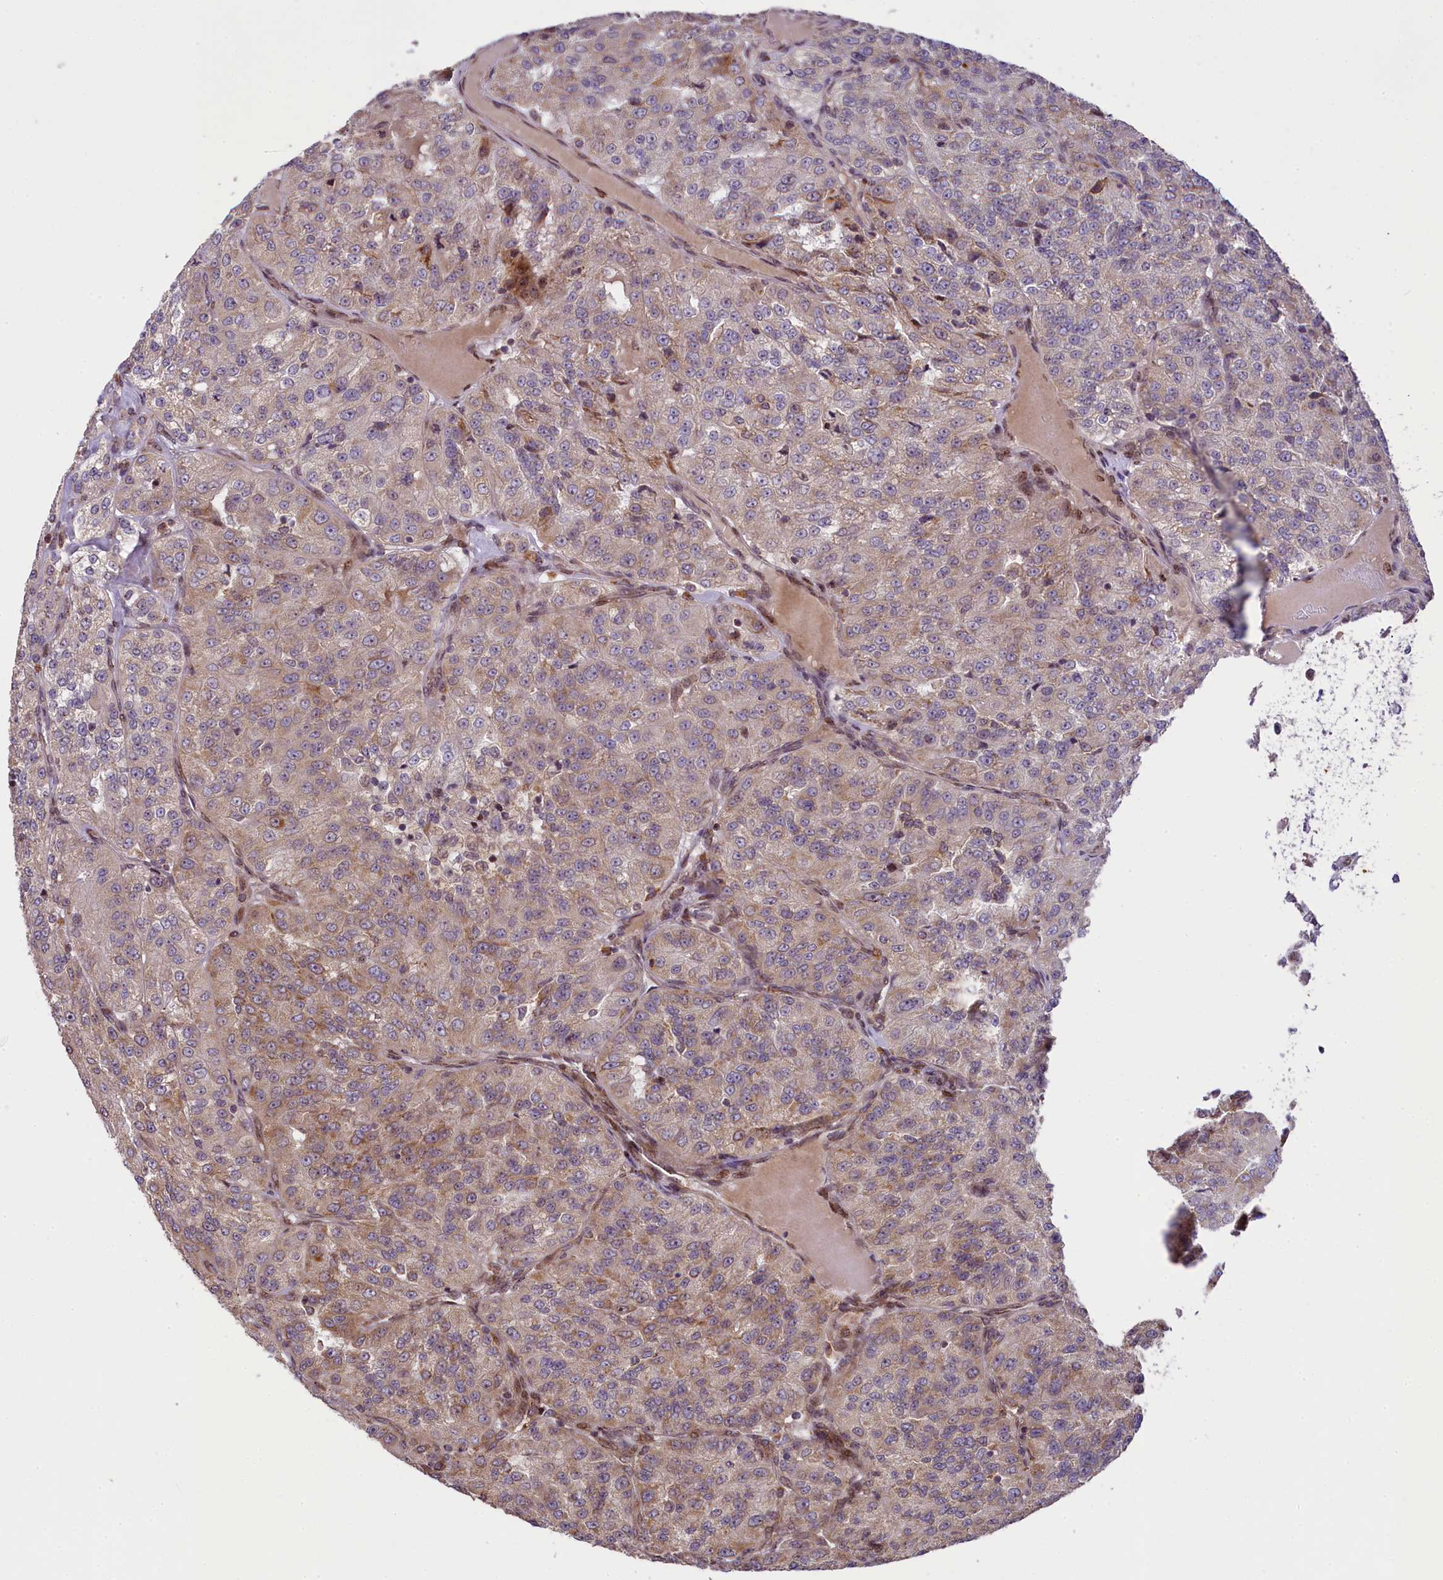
{"staining": {"intensity": "moderate", "quantity": ">75%", "location": "cytoplasmic/membranous"}, "tissue": "renal cancer", "cell_type": "Tumor cells", "image_type": "cancer", "snomed": [{"axis": "morphology", "description": "Adenocarcinoma, NOS"}, {"axis": "topography", "description": "Kidney"}], "caption": "A brown stain labels moderate cytoplasmic/membranous positivity of a protein in human renal cancer (adenocarcinoma) tumor cells.", "gene": "RBBP8", "patient": {"sex": "female", "age": 63}}